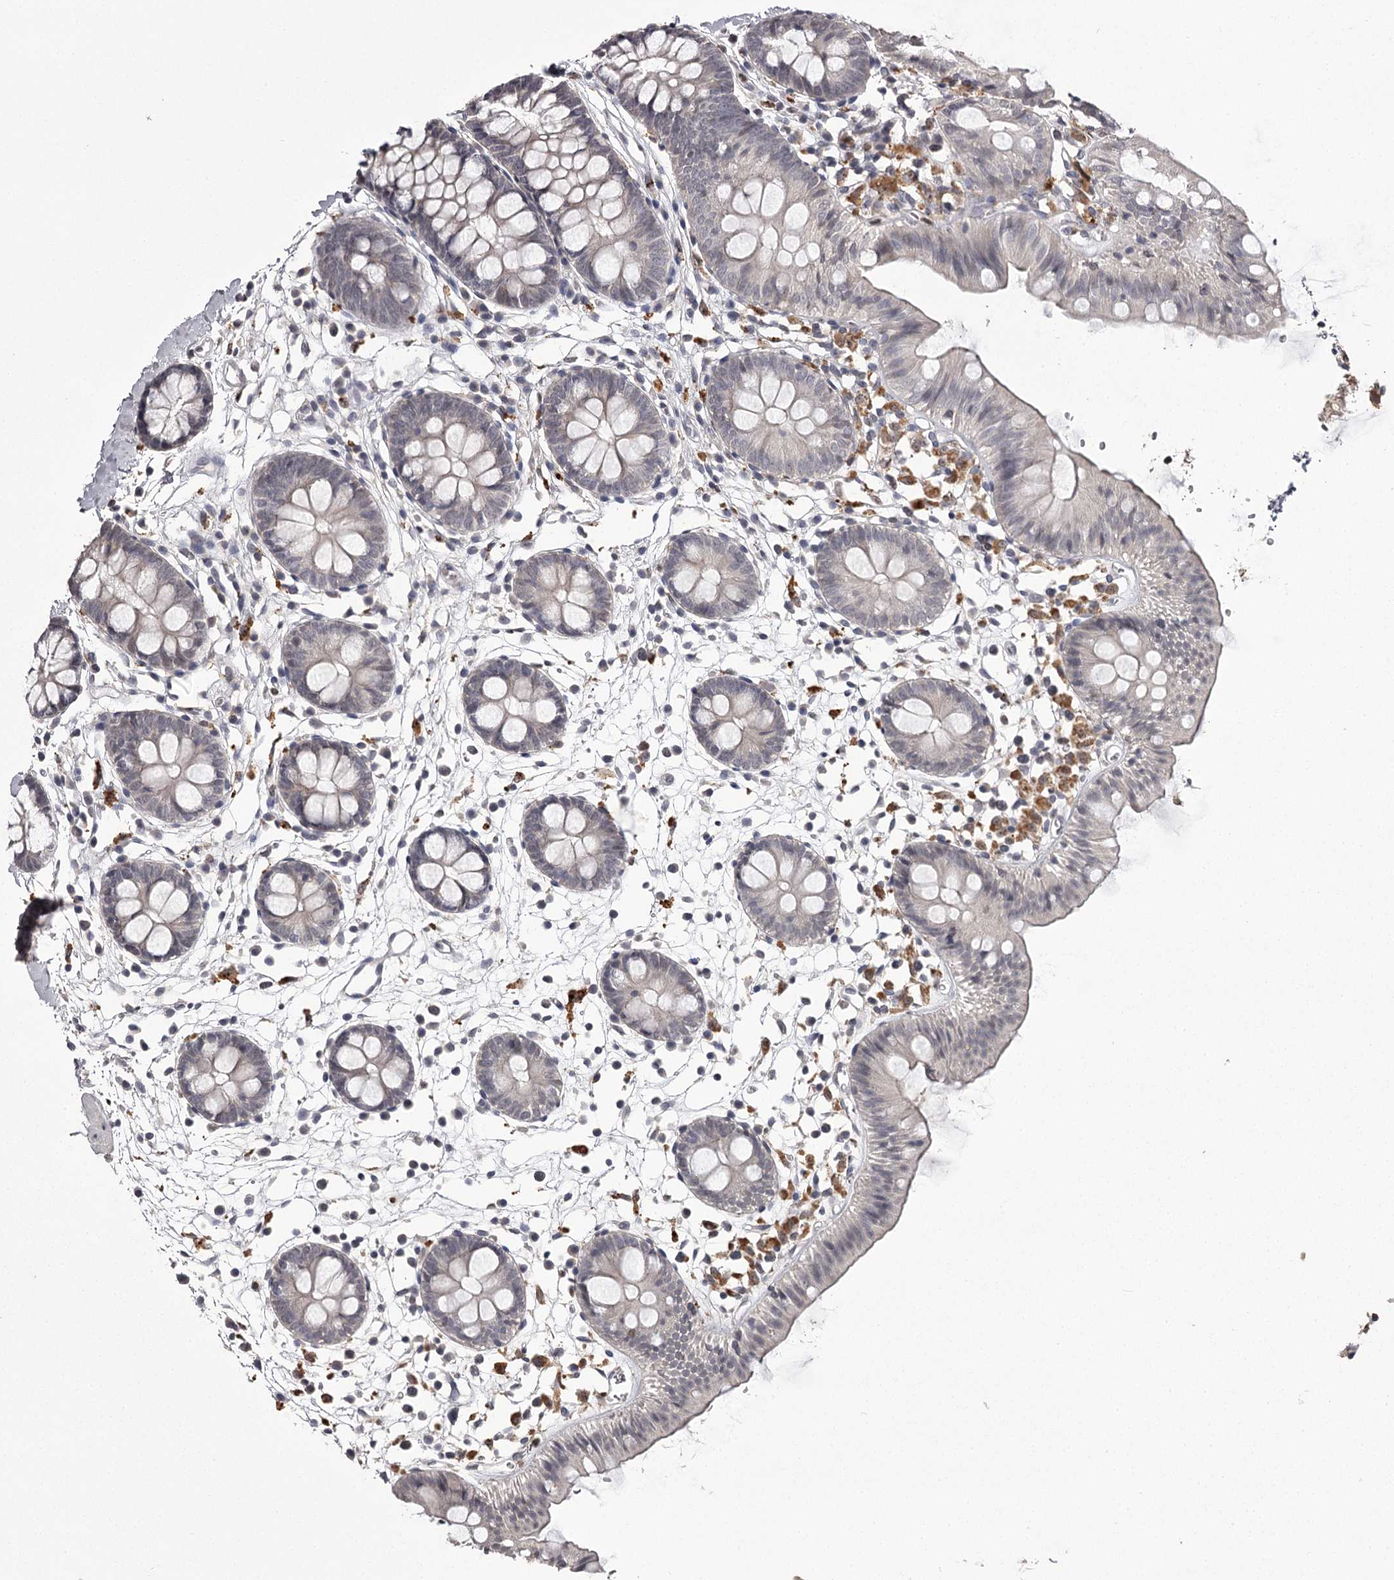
{"staining": {"intensity": "negative", "quantity": "none", "location": "none"}, "tissue": "colon", "cell_type": "Endothelial cells", "image_type": "normal", "snomed": [{"axis": "morphology", "description": "Normal tissue, NOS"}, {"axis": "topography", "description": "Colon"}], "caption": "Immunohistochemistry of normal colon exhibits no staining in endothelial cells.", "gene": "SLC32A1", "patient": {"sex": "male", "age": 56}}